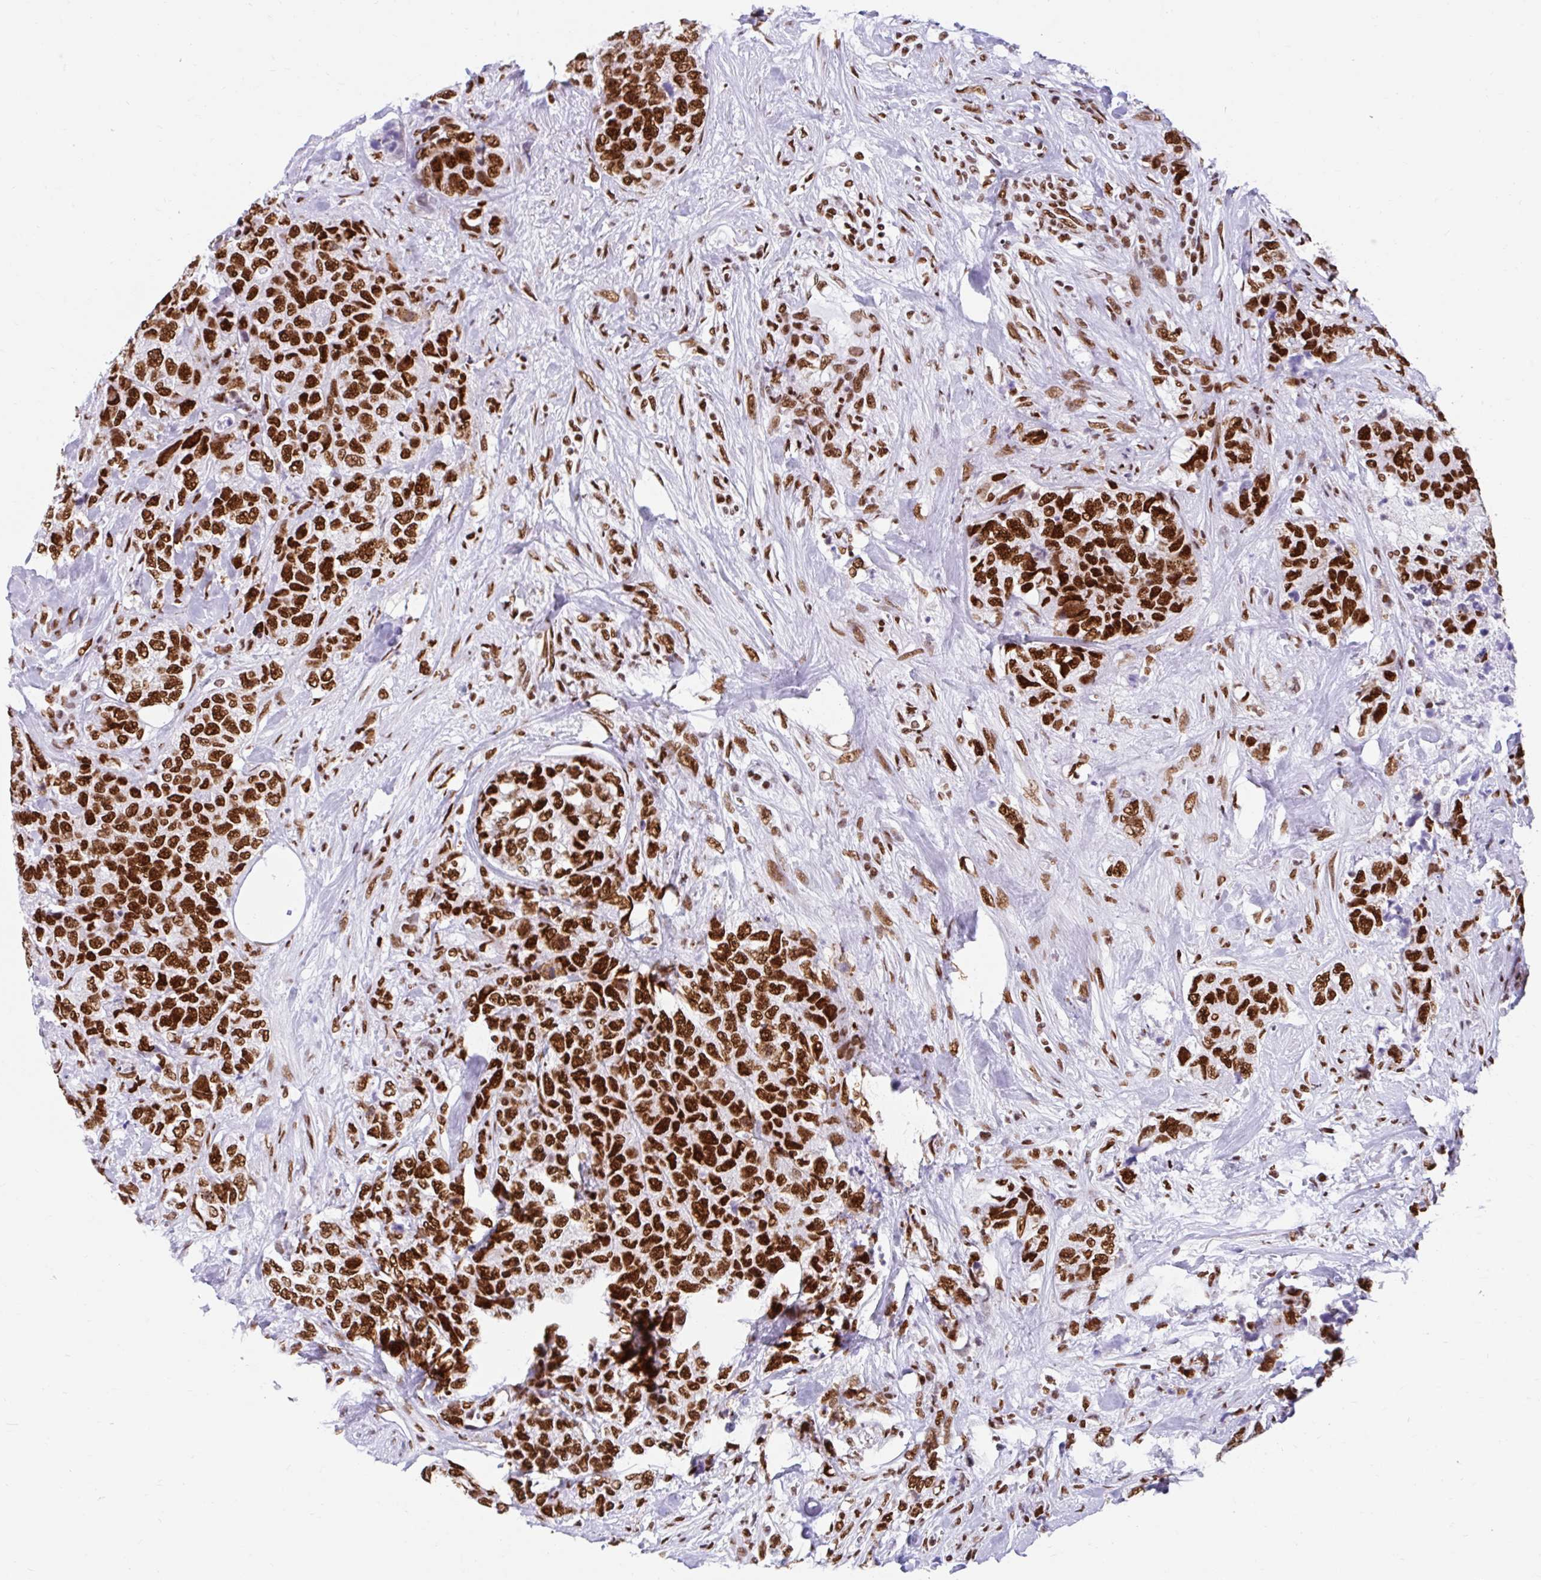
{"staining": {"intensity": "strong", "quantity": ">75%", "location": "nuclear"}, "tissue": "urothelial cancer", "cell_type": "Tumor cells", "image_type": "cancer", "snomed": [{"axis": "morphology", "description": "Urothelial carcinoma, High grade"}, {"axis": "topography", "description": "Urinary bladder"}], "caption": "An immunohistochemistry (IHC) micrograph of tumor tissue is shown. Protein staining in brown labels strong nuclear positivity in urothelial cancer within tumor cells.", "gene": "KHDRBS1", "patient": {"sex": "female", "age": 78}}